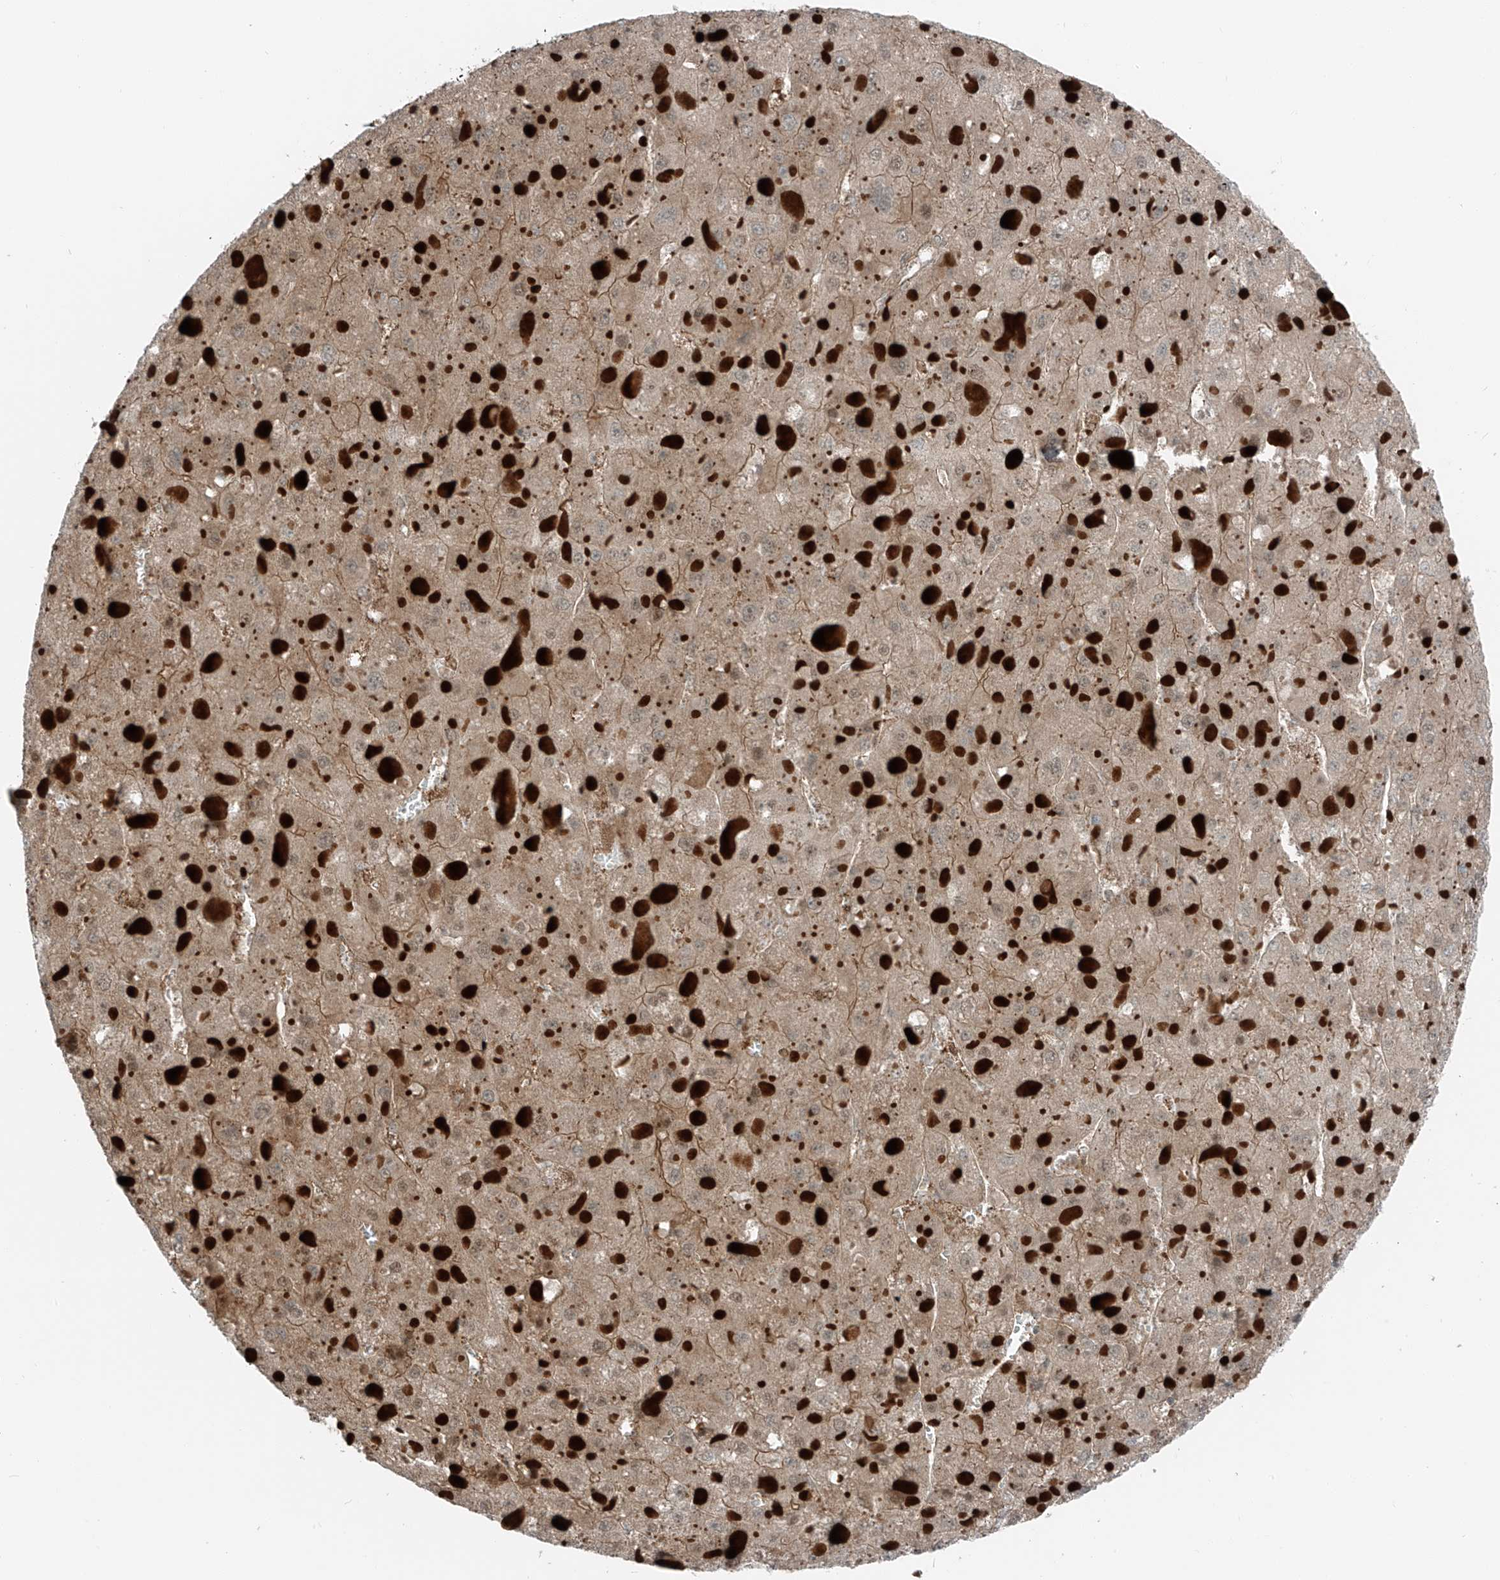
{"staining": {"intensity": "moderate", "quantity": ">75%", "location": "cytoplasmic/membranous"}, "tissue": "liver cancer", "cell_type": "Tumor cells", "image_type": "cancer", "snomed": [{"axis": "morphology", "description": "Carcinoma, Hepatocellular, NOS"}, {"axis": "topography", "description": "Liver"}], "caption": "The histopathology image exhibits a brown stain indicating the presence of a protein in the cytoplasmic/membranous of tumor cells in hepatocellular carcinoma (liver).", "gene": "USP48", "patient": {"sex": "female", "age": 73}}